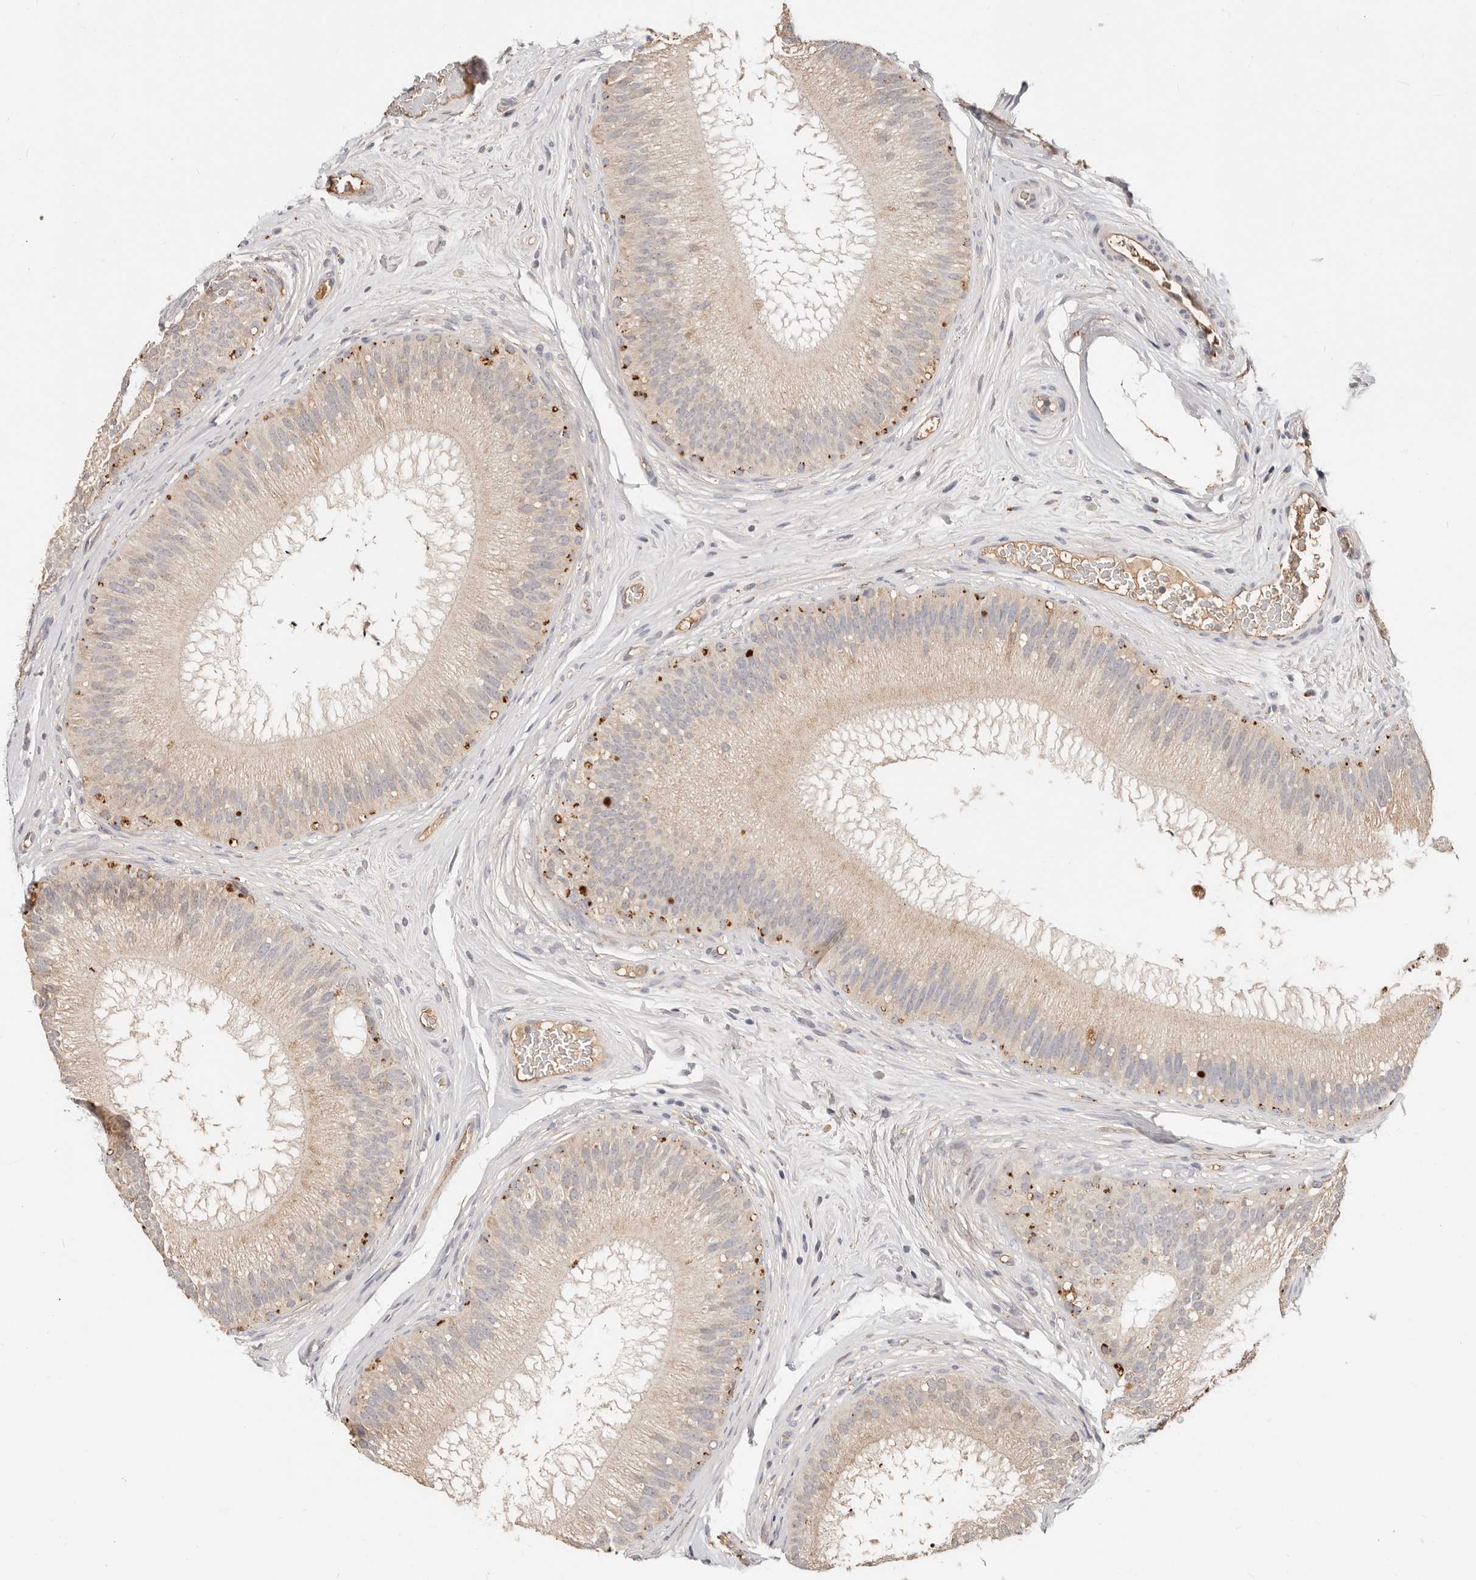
{"staining": {"intensity": "moderate", "quantity": "25%-75%", "location": "cytoplasmic/membranous"}, "tissue": "epididymis", "cell_type": "Glandular cells", "image_type": "normal", "snomed": [{"axis": "morphology", "description": "Normal tissue, NOS"}, {"axis": "topography", "description": "Epididymis"}], "caption": "The histopathology image exhibits immunohistochemical staining of benign epididymis. There is moderate cytoplasmic/membranous expression is seen in about 25%-75% of glandular cells. The staining is performed using DAB (3,3'-diaminobenzidine) brown chromogen to label protein expression. The nuclei are counter-stained blue using hematoxylin.", "gene": "ZRANB1", "patient": {"sex": "male", "age": 45}}